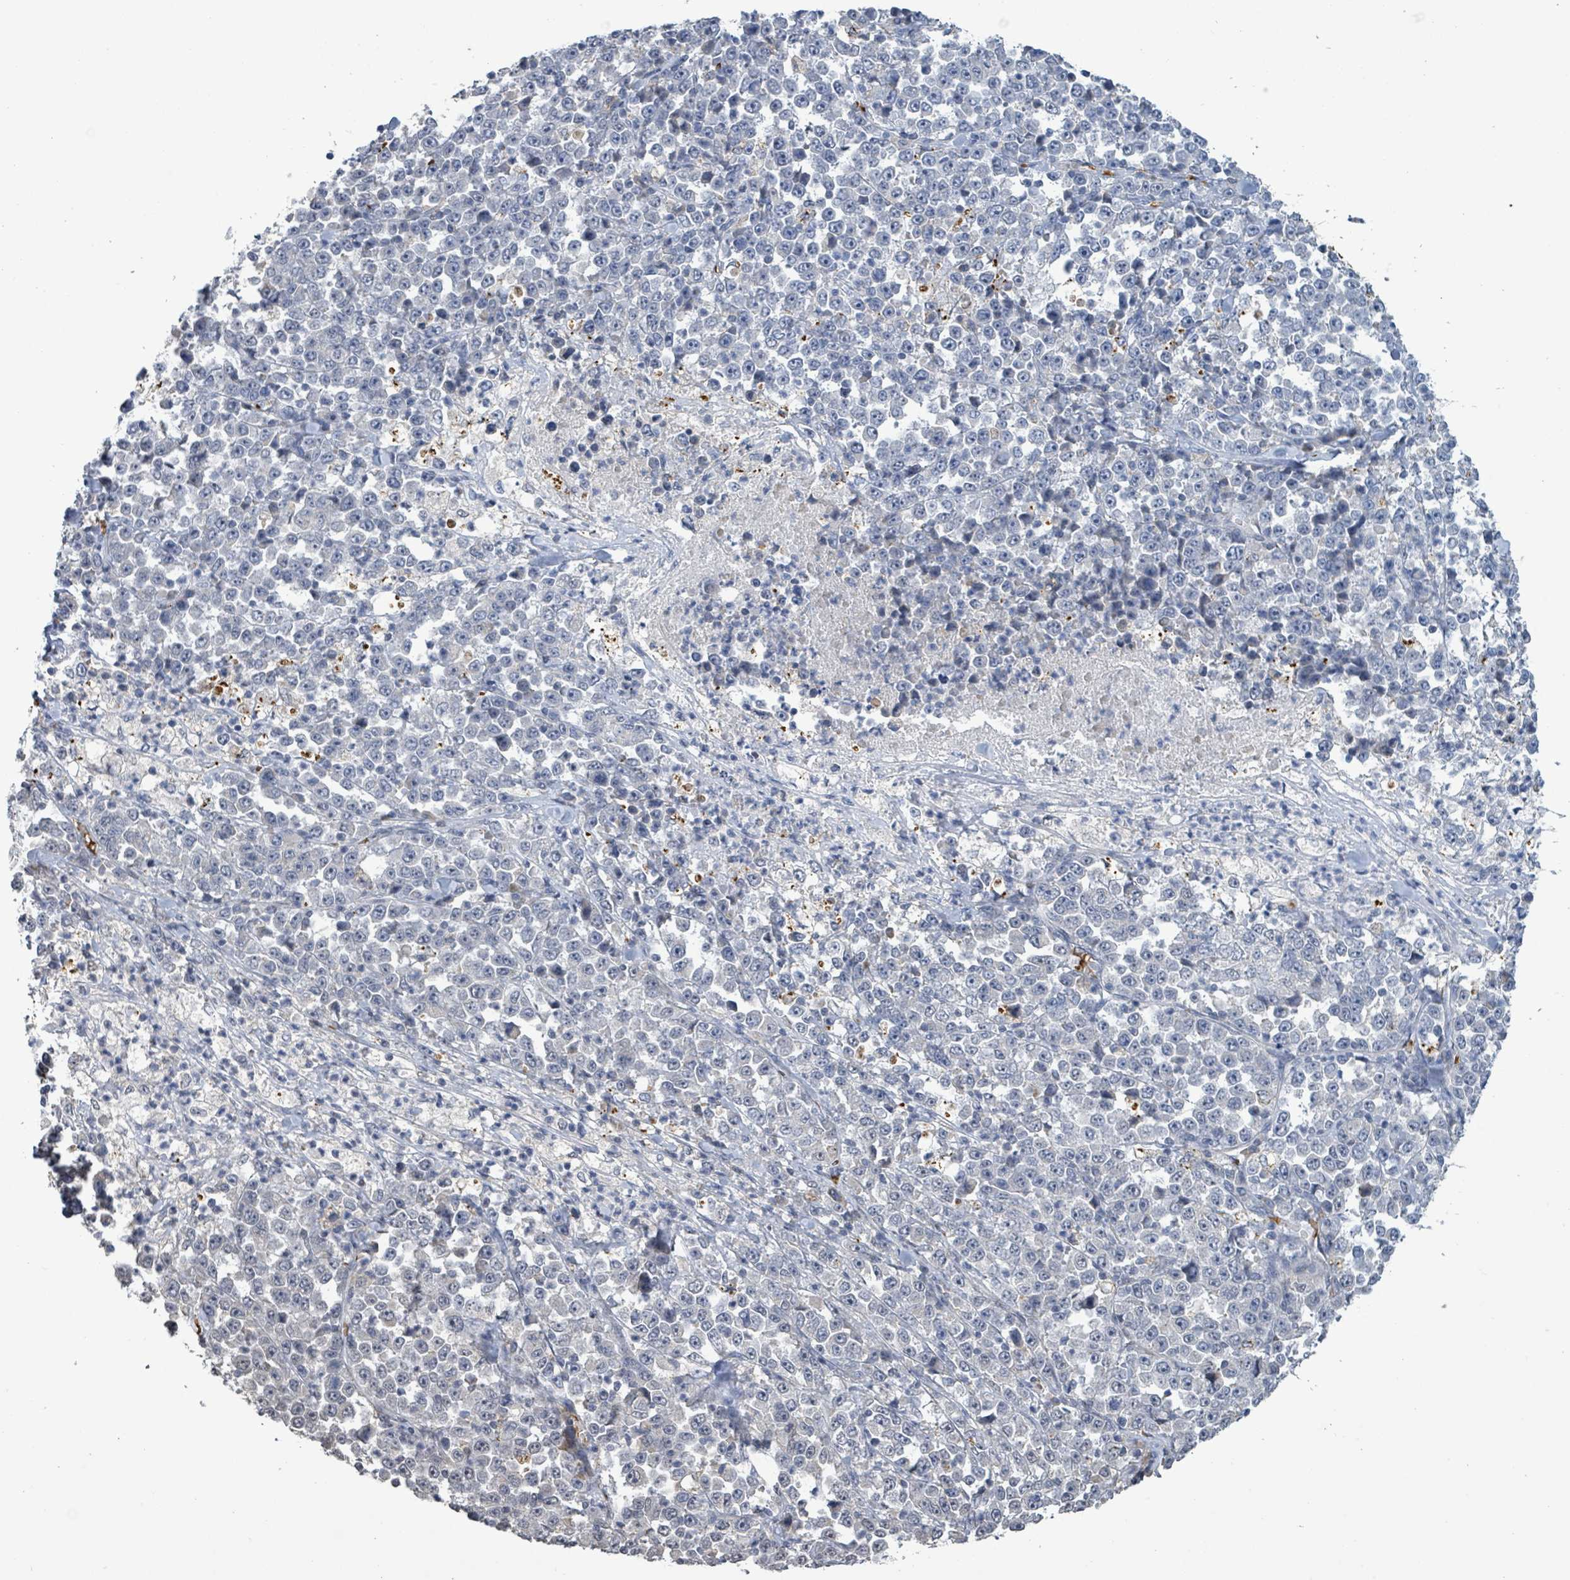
{"staining": {"intensity": "negative", "quantity": "none", "location": "none"}, "tissue": "stomach cancer", "cell_type": "Tumor cells", "image_type": "cancer", "snomed": [{"axis": "morphology", "description": "Normal tissue, NOS"}, {"axis": "morphology", "description": "Adenocarcinoma, NOS"}, {"axis": "topography", "description": "Stomach, upper"}, {"axis": "topography", "description": "Stomach"}], "caption": "DAB immunohistochemical staining of stomach adenocarcinoma exhibits no significant staining in tumor cells.", "gene": "SEBOX", "patient": {"sex": "male", "age": 59}}